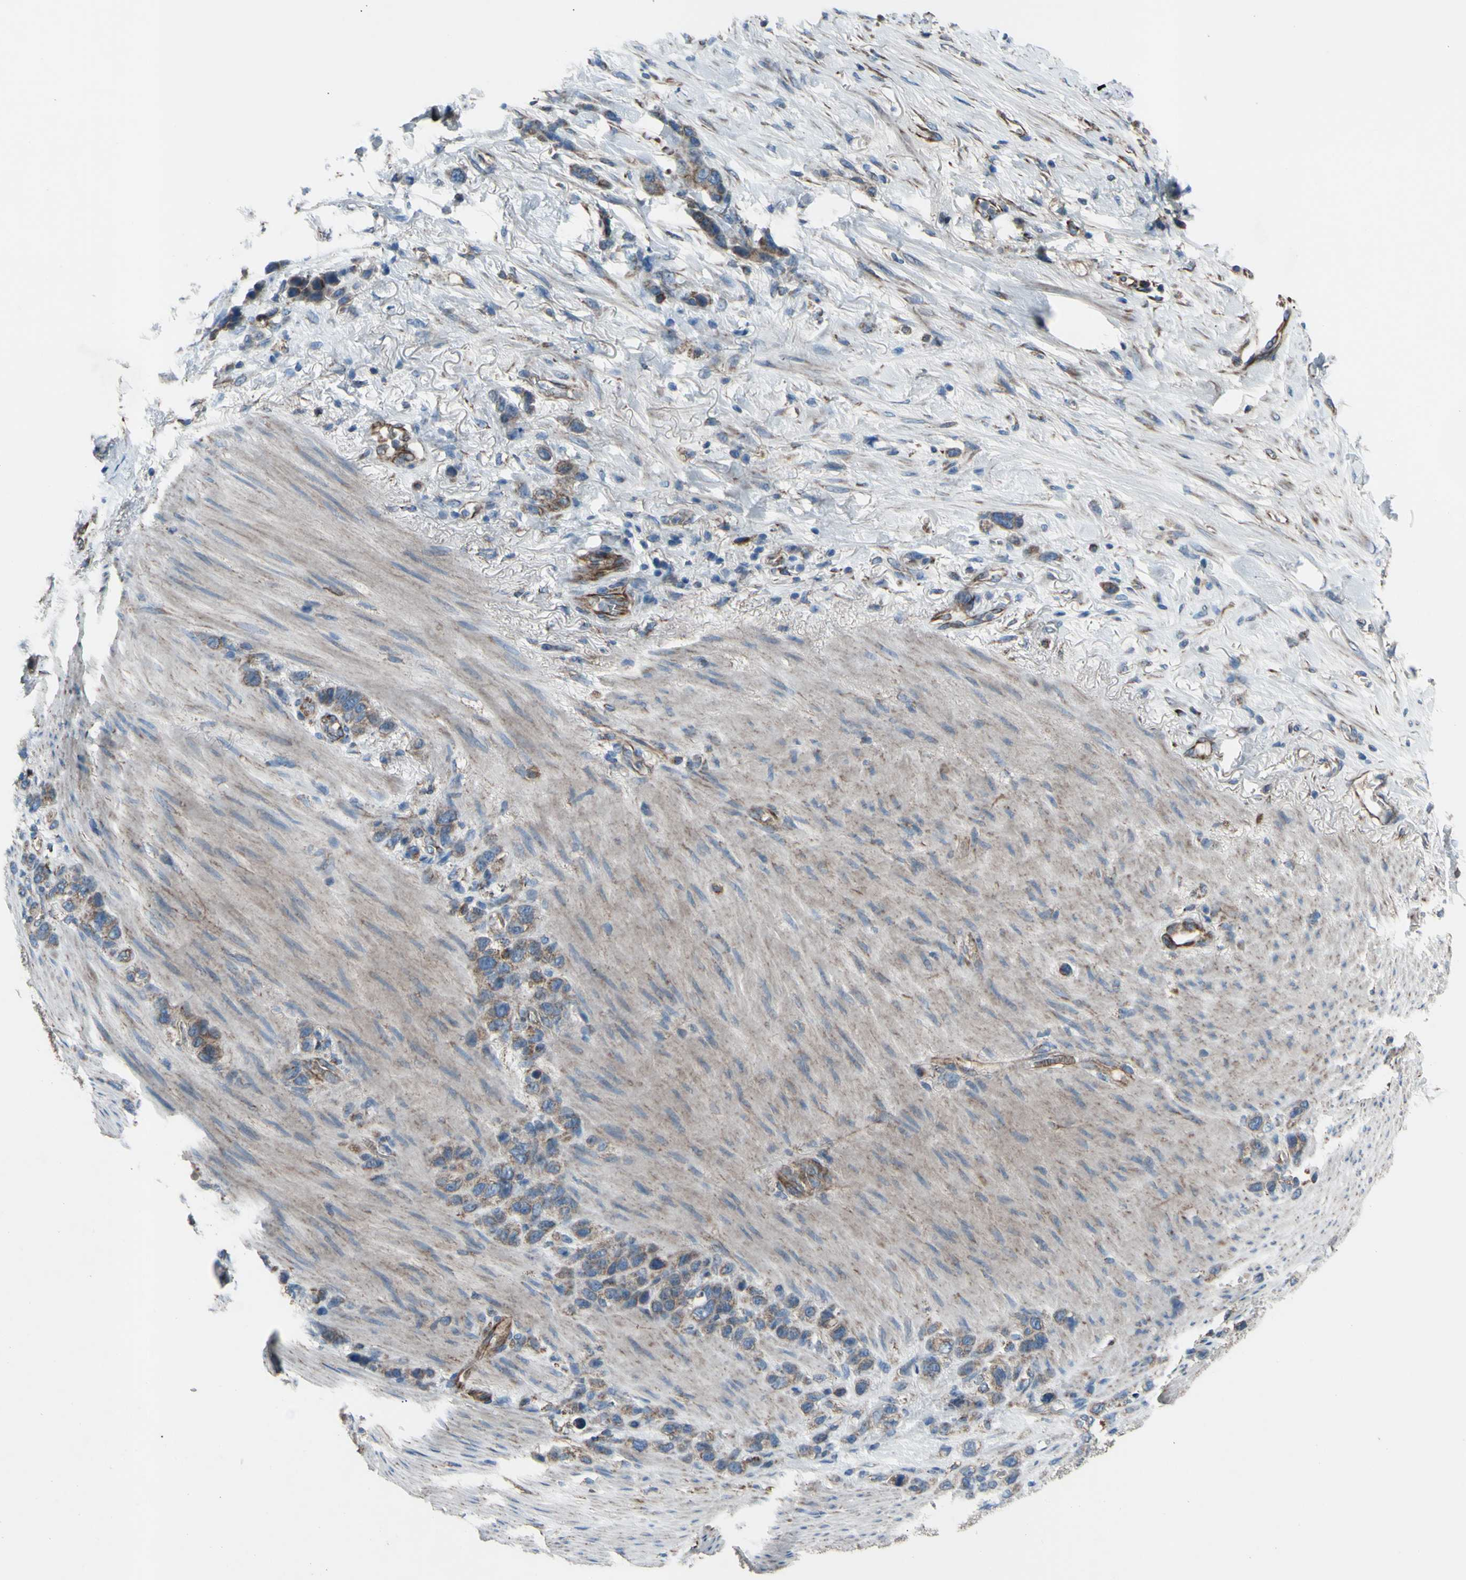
{"staining": {"intensity": "weak", "quantity": ">75%", "location": "cytoplasmic/membranous"}, "tissue": "stomach cancer", "cell_type": "Tumor cells", "image_type": "cancer", "snomed": [{"axis": "morphology", "description": "Adenocarcinoma, NOS"}, {"axis": "morphology", "description": "Adenocarcinoma, High grade"}, {"axis": "topography", "description": "Stomach, upper"}, {"axis": "topography", "description": "Stomach, lower"}], "caption": "Weak cytoplasmic/membranous protein staining is present in about >75% of tumor cells in stomach adenocarcinoma.", "gene": "EMC7", "patient": {"sex": "female", "age": 65}}